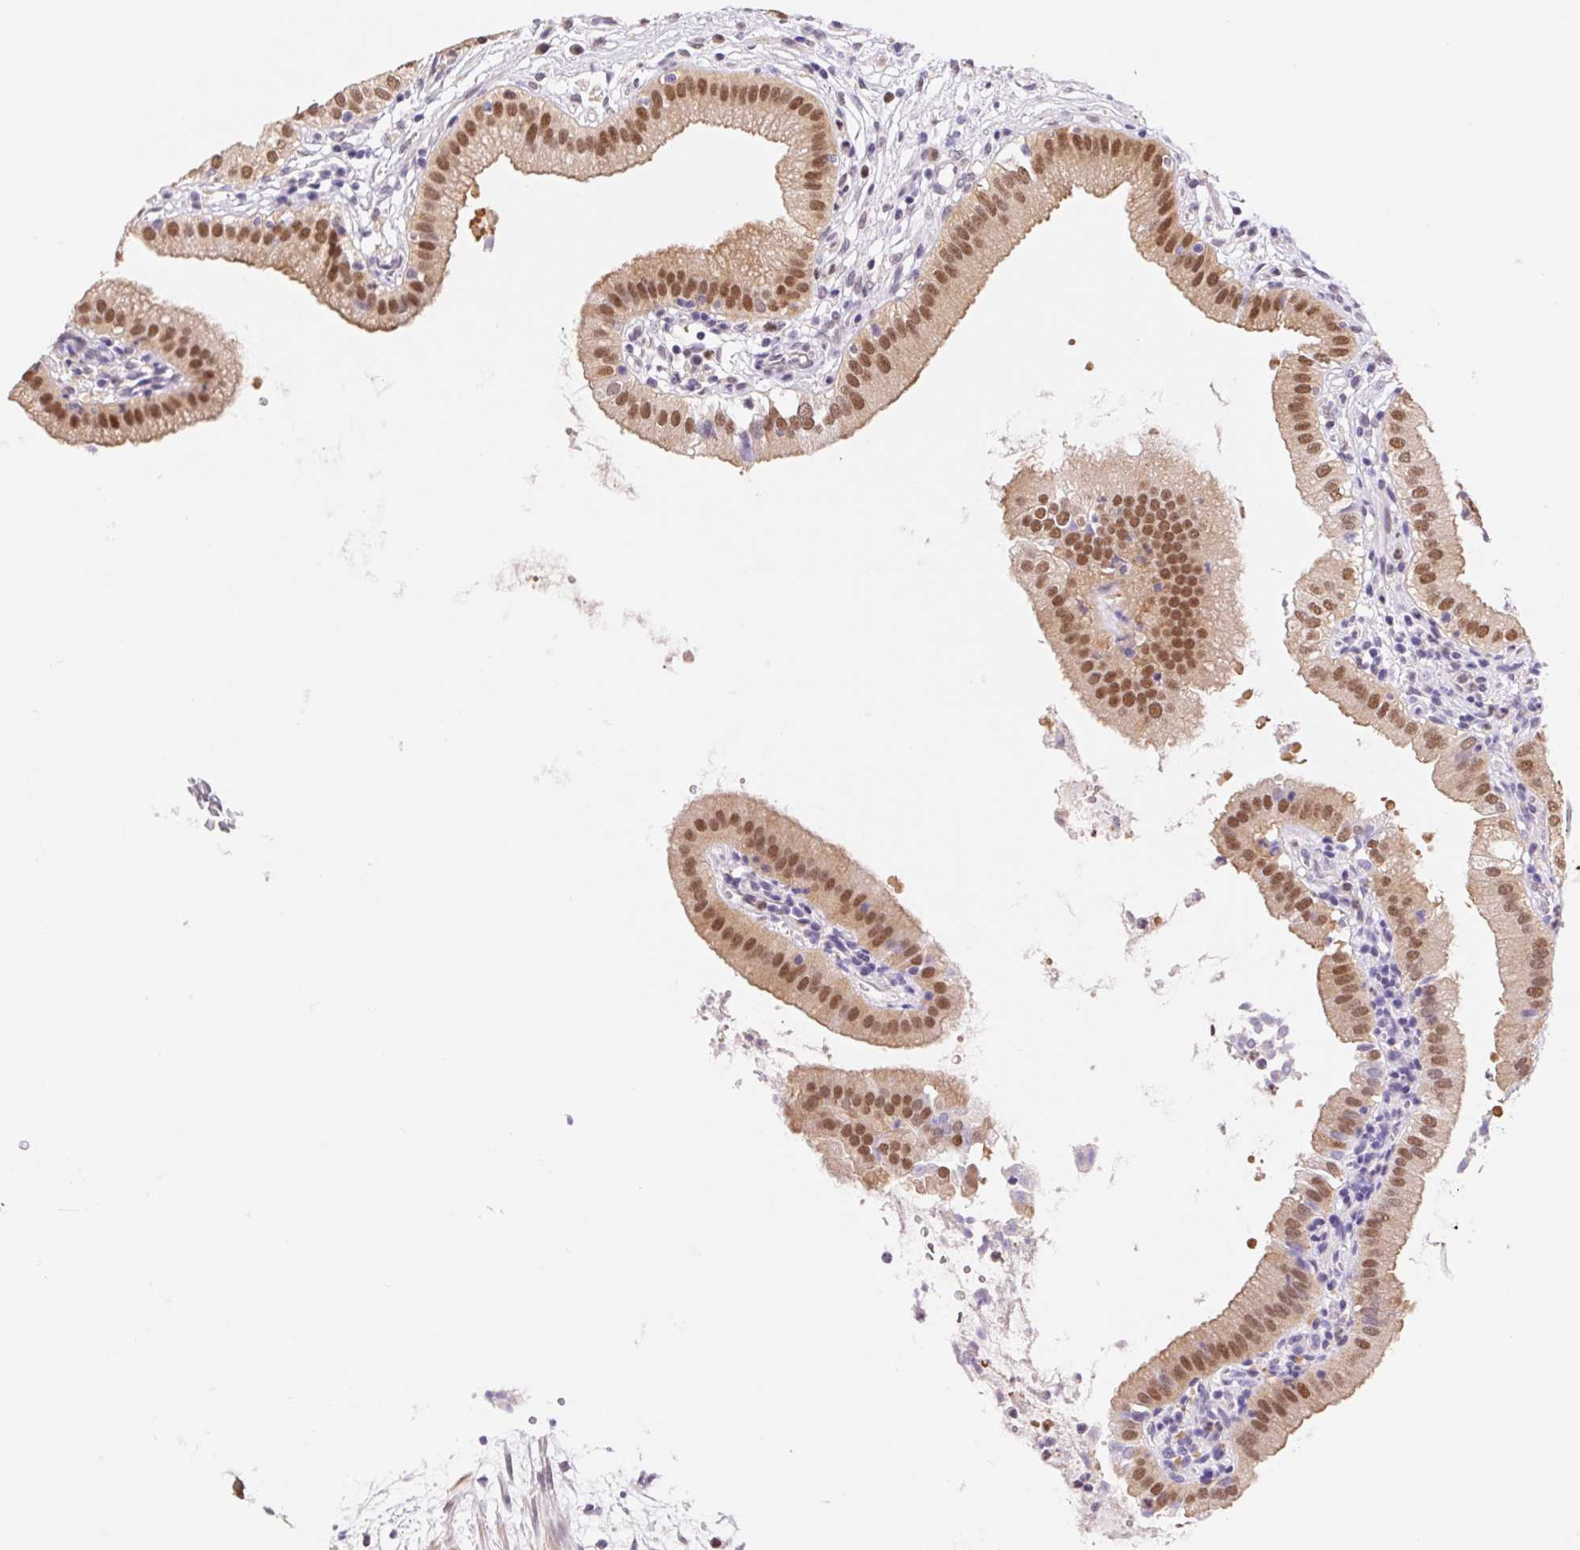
{"staining": {"intensity": "moderate", "quantity": ">75%", "location": "nuclear"}, "tissue": "gallbladder", "cell_type": "Glandular cells", "image_type": "normal", "snomed": [{"axis": "morphology", "description": "Normal tissue, NOS"}, {"axis": "topography", "description": "Gallbladder"}], "caption": "This histopathology image reveals immunohistochemistry (IHC) staining of benign gallbladder, with medium moderate nuclear staining in approximately >75% of glandular cells.", "gene": "L3MBTL4", "patient": {"sex": "female", "age": 65}}